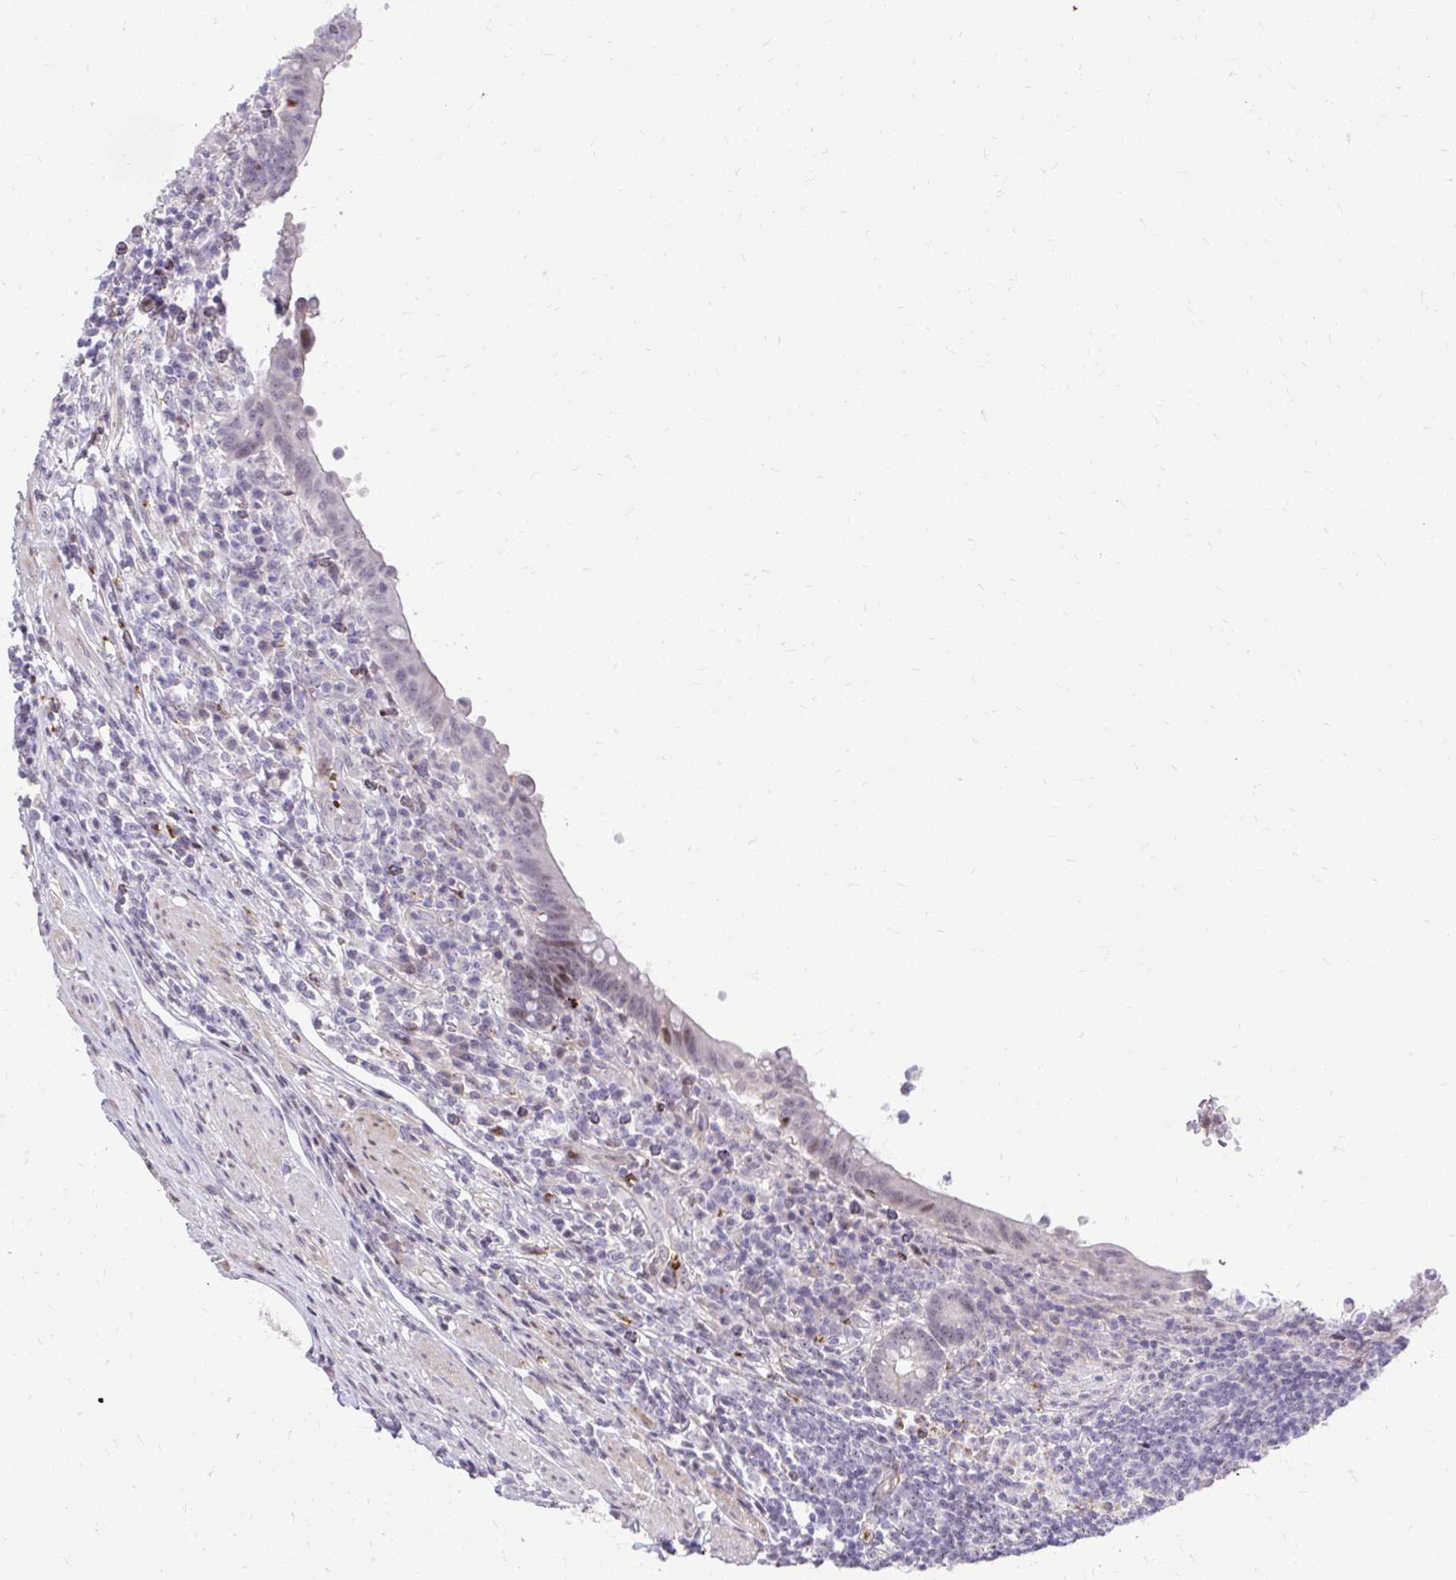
{"staining": {"intensity": "moderate", "quantity": "25%-75%", "location": "cytoplasmic/membranous,nuclear"}, "tissue": "appendix", "cell_type": "Glandular cells", "image_type": "normal", "snomed": [{"axis": "morphology", "description": "Normal tissue, NOS"}, {"axis": "topography", "description": "Appendix"}], "caption": "Moderate cytoplasmic/membranous,nuclear positivity for a protein is seen in about 25%-75% of glandular cells of benign appendix using IHC.", "gene": "DLX4", "patient": {"sex": "female", "age": 56}}